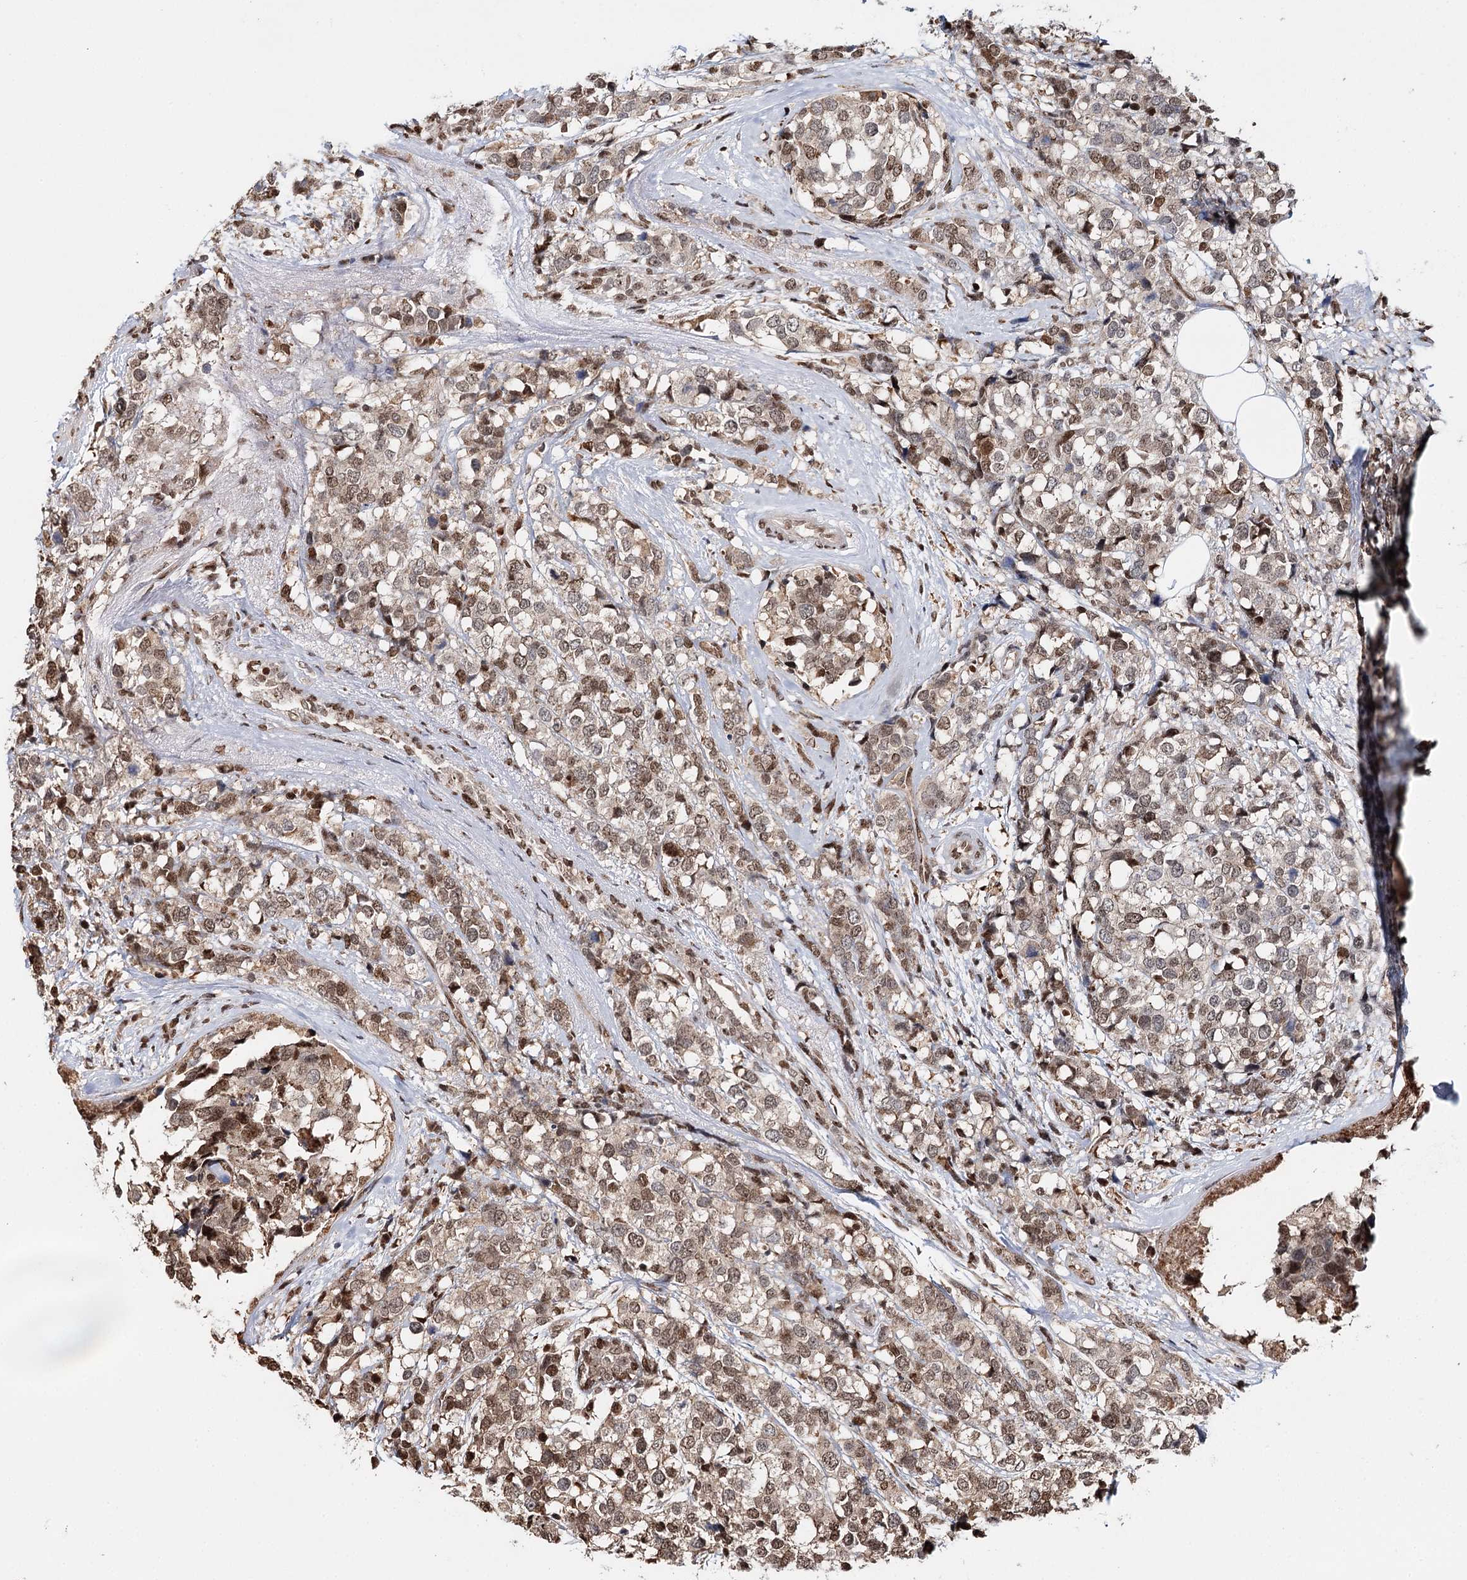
{"staining": {"intensity": "moderate", "quantity": "25%-75%", "location": "nuclear"}, "tissue": "breast cancer", "cell_type": "Tumor cells", "image_type": "cancer", "snomed": [{"axis": "morphology", "description": "Lobular carcinoma"}, {"axis": "topography", "description": "Breast"}], "caption": "A histopathology image of human breast cancer stained for a protein exhibits moderate nuclear brown staining in tumor cells.", "gene": "RPS27A", "patient": {"sex": "female", "age": 59}}